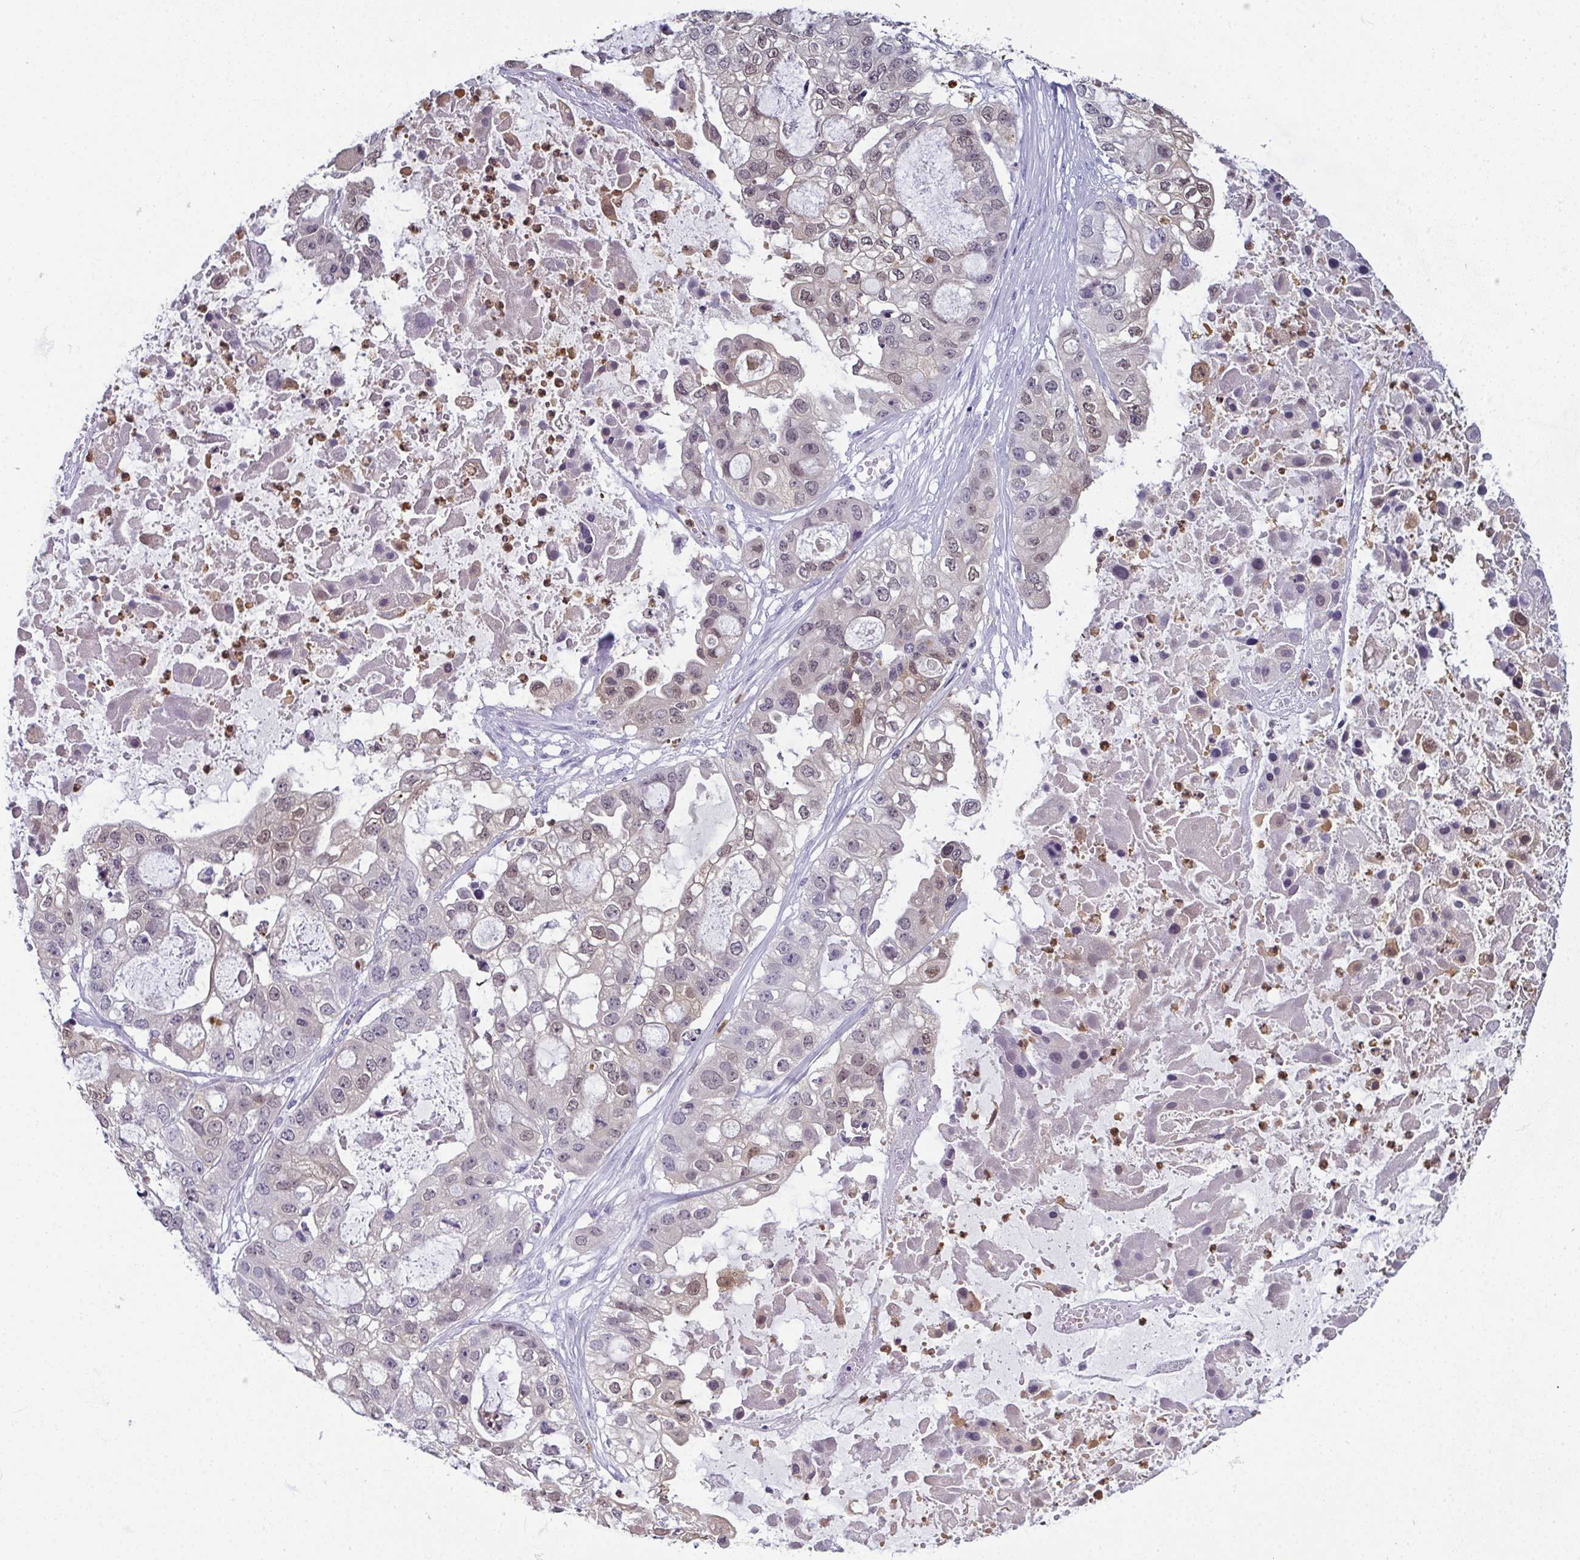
{"staining": {"intensity": "weak", "quantity": "<25%", "location": "nuclear"}, "tissue": "ovarian cancer", "cell_type": "Tumor cells", "image_type": "cancer", "snomed": [{"axis": "morphology", "description": "Cystadenocarcinoma, serous, NOS"}, {"axis": "topography", "description": "Ovary"}], "caption": "IHC of ovarian cancer exhibits no positivity in tumor cells.", "gene": "CDA", "patient": {"sex": "female", "age": 56}}